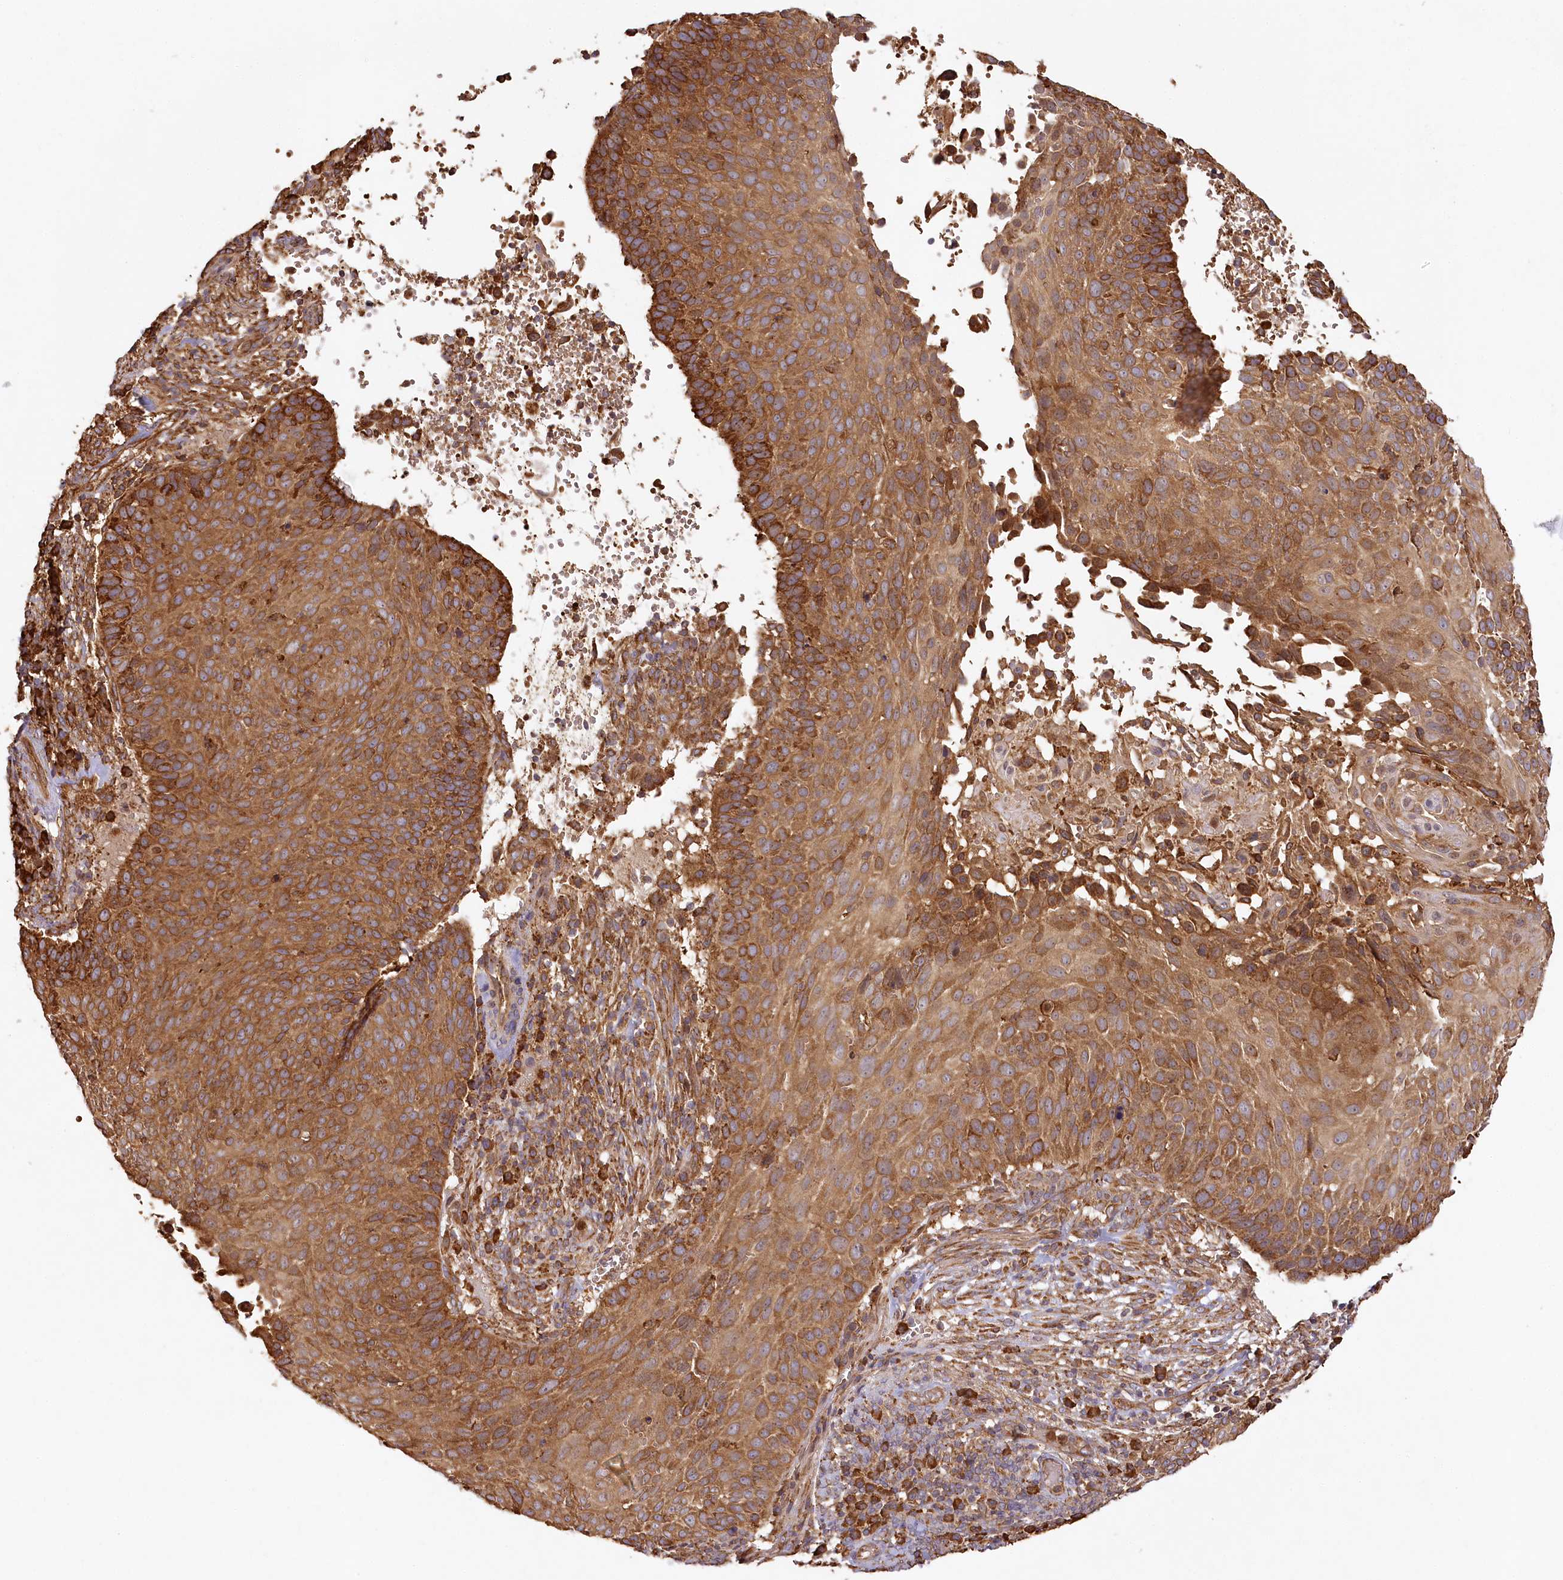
{"staining": {"intensity": "strong", "quantity": ">75%", "location": "cytoplasmic/membranous"}, "tissue": "cervical cancer", "cell_type": "Tumor cells", "image_type": "cancer", "snomed": [{"axis": "morphology", "description": "Squamous cell carcinoma, NOS"}, {"axis": "topography", "description": "Cervix"}], "caption": "Human cervical cancer stained with a protein marker shows strong staining in tumor cells.", "gene": "ACAP2", "patient": {"sex": "female", "age": 74}}